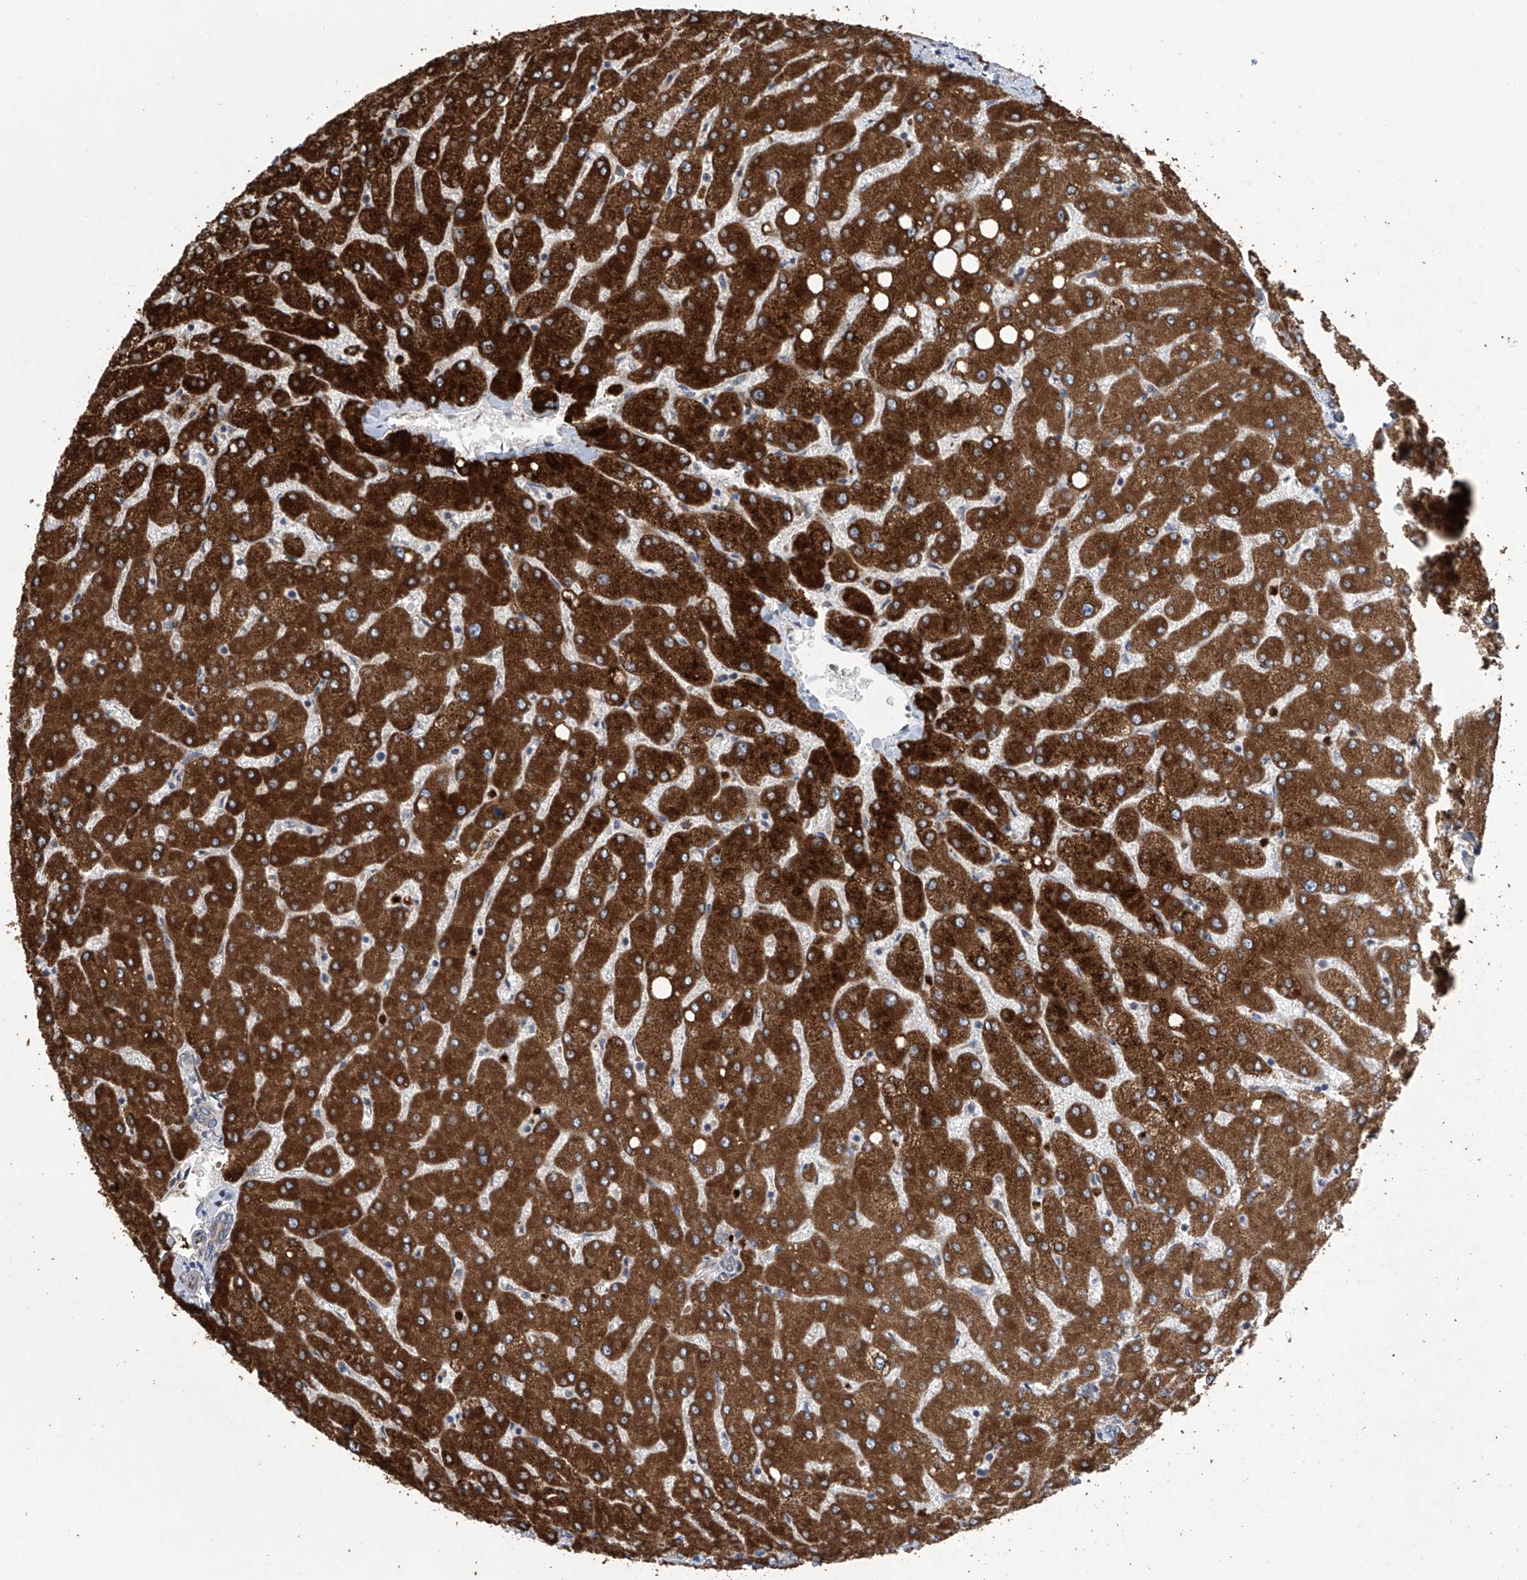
{"staining": {"intensity": "weak", "quantity": ">75%", "location": "cytoplasmic/membranous"}, "tissue": "liver", "cell_type": "Cholangiocytes", "image_type": "normal", "snomed": [{"axis": "morphology", "description": "Normal tissue, NOS"}, {"axis": "topography", "description": "Liver"}], "caption": "A histopathology image of liver stained for a protein displays weak cytoplasmic/membranous brown staining in cholangiocytes.", "gene": "EIF2D", "patient": {"sex": "female", "age": 54}}